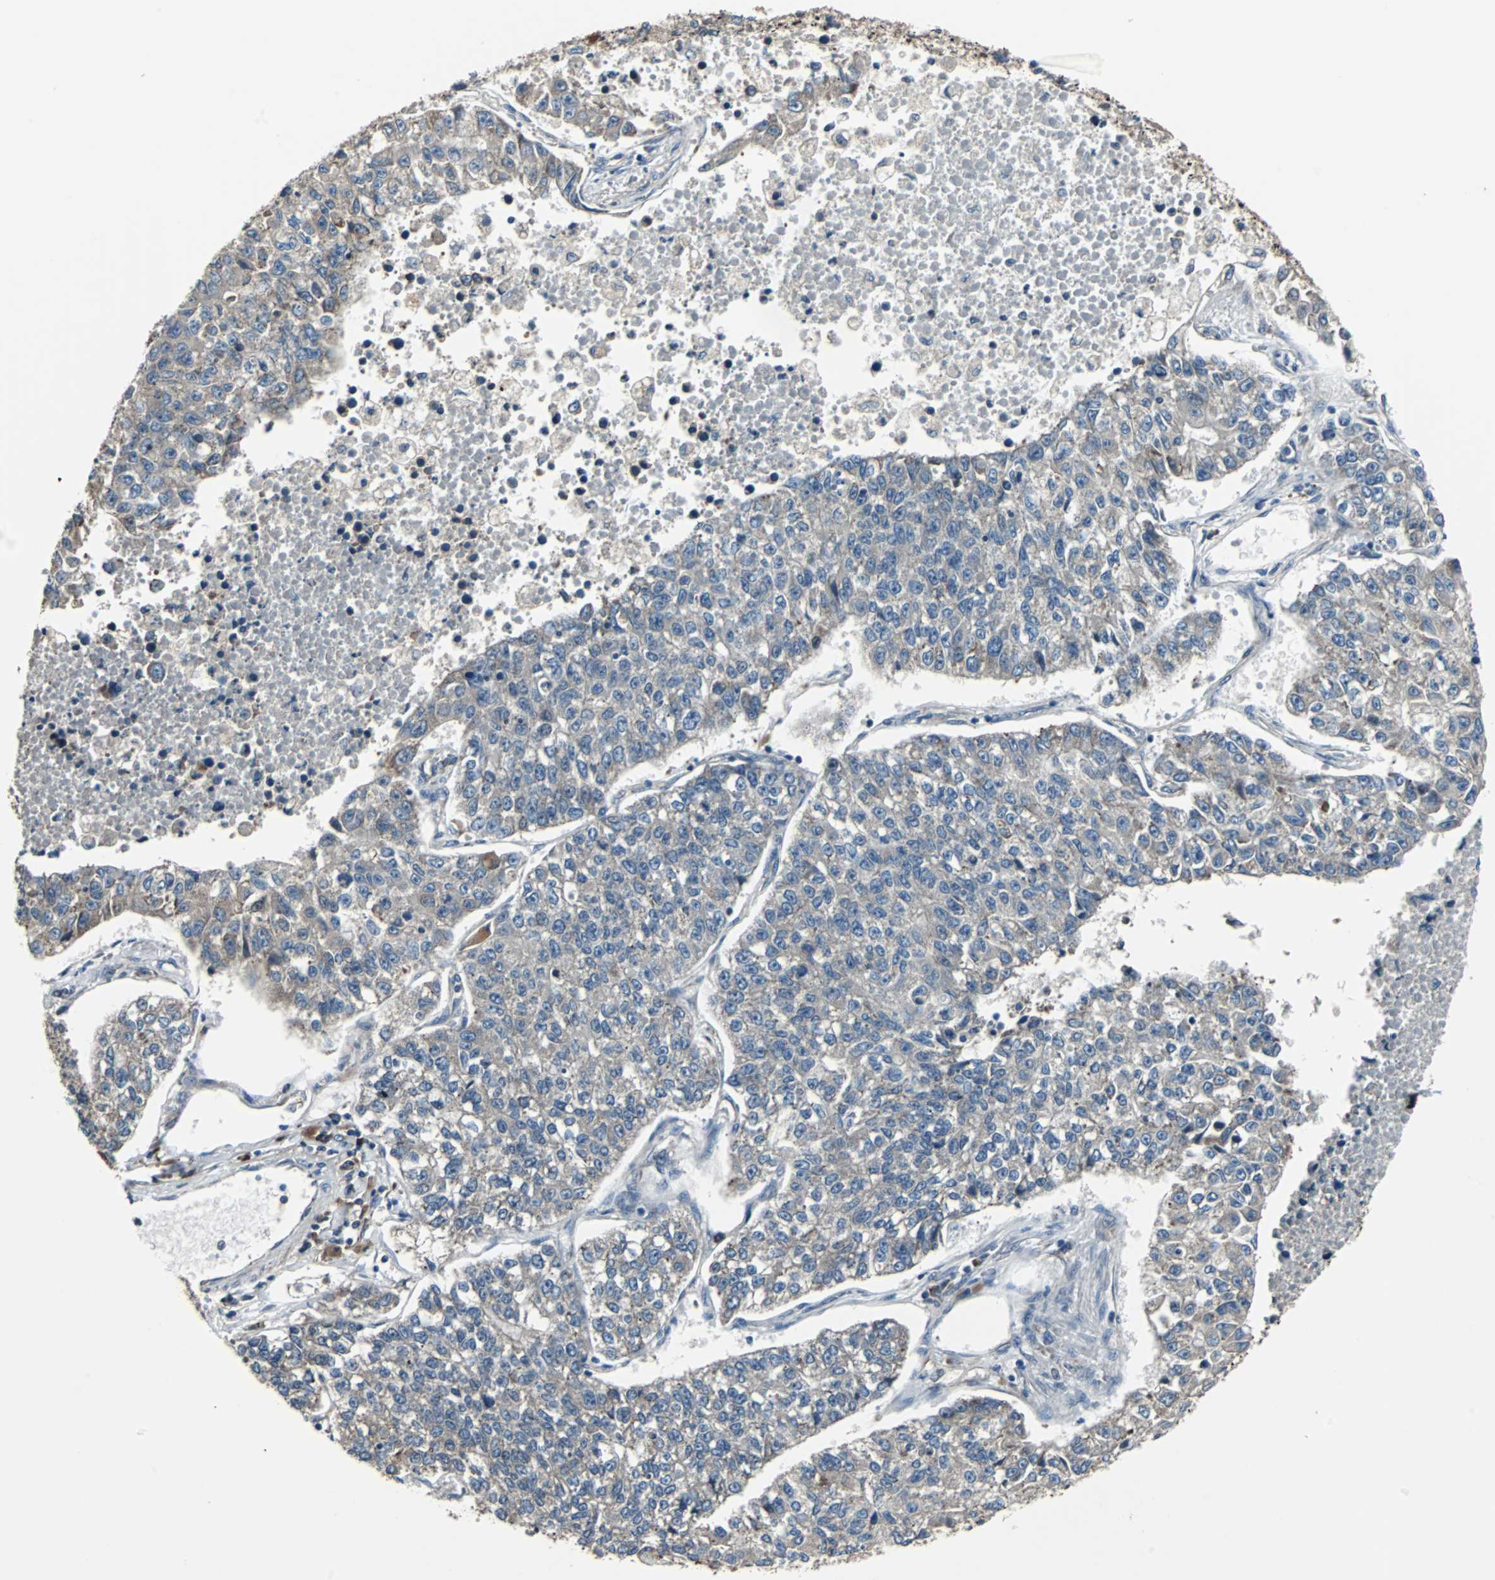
{"staining": {"intensity": "weak", "quantity": "25%-75%", "location": "cytoplasmic/membranous"}, "tissue": "lung cancer", "cell_type": "Tumor cells", "image_type": "cancer", "snomed": [{"axis": "morphology", "description": "Adenocarcinoma, NOS"}, {"axis": "topography", "description": "Lung"}], "caption": "Brown immunohistochemical staining in lung cancer (adenocarcinoma) displays weak cytoplasmic/membranous positivity in about 25%-75% of tumor cells. The staining is performed using DAB brown chromogen to label protein expression. The nuclei are counter-stained blue using hematoxylin.", "gene": "CHP1", "patient": {"sex": "male", "age": 49}}